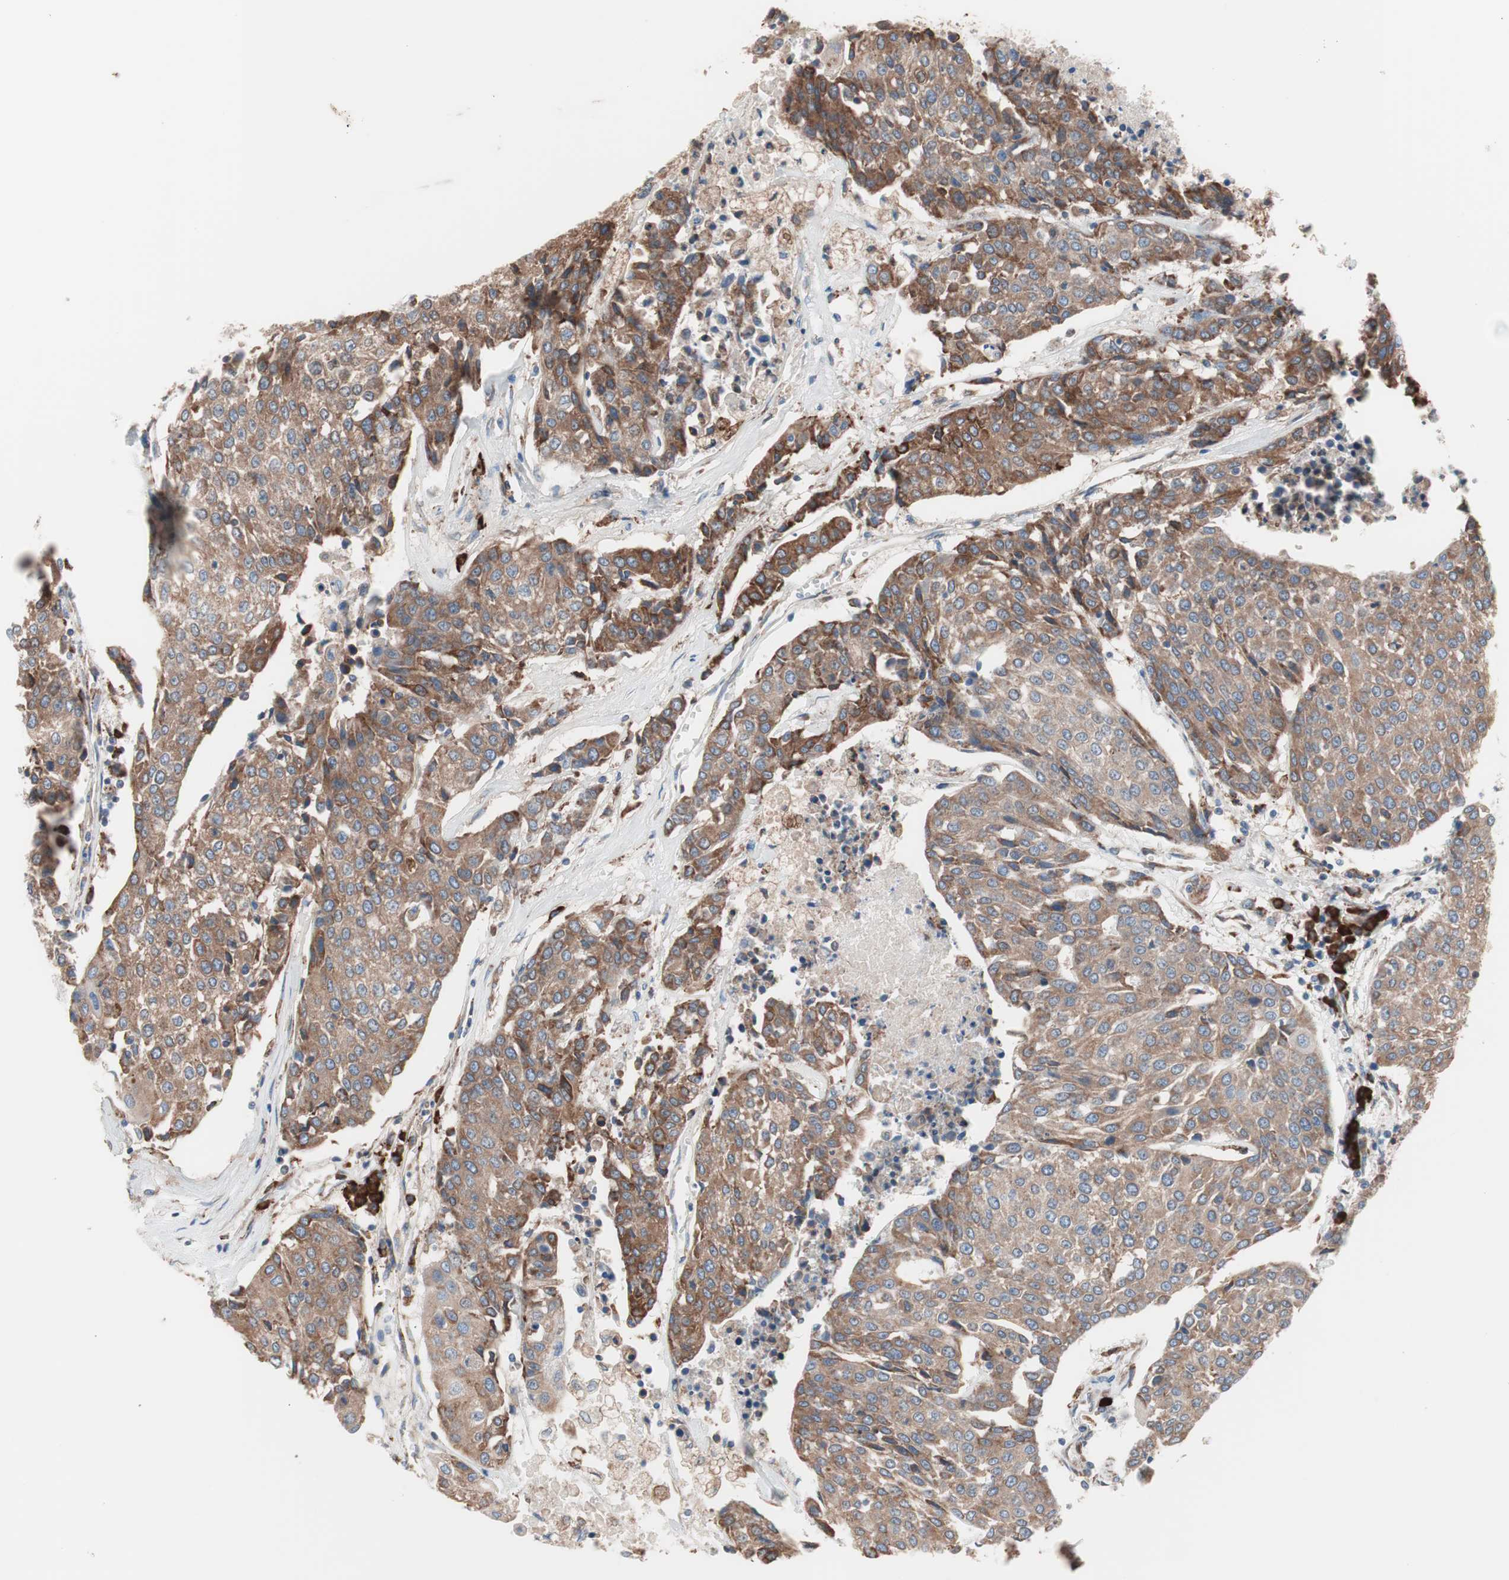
{"staining": {"intensity": "moderate", "quantity": ">75%", "location": "cytoplasmic/membranous"}, "tissue": "urothelial cancer", "cell_type": "Tumor cells", "image_type": "cancer", "snomed": [{"axis": "morphology", "description": "Urothelial carcinoma, High grade"}, {"axis": "topography", "description": "Urinary bladder"}], "caption": "Immunohistochemical staining of human urothelial cancer demonstrates medium levels of moderate cytoplasmic/membranous protein staining in about >75% of tumor cells.", "gene": "SLC27A4", "patient": {"sex": "female", "age": 85}}